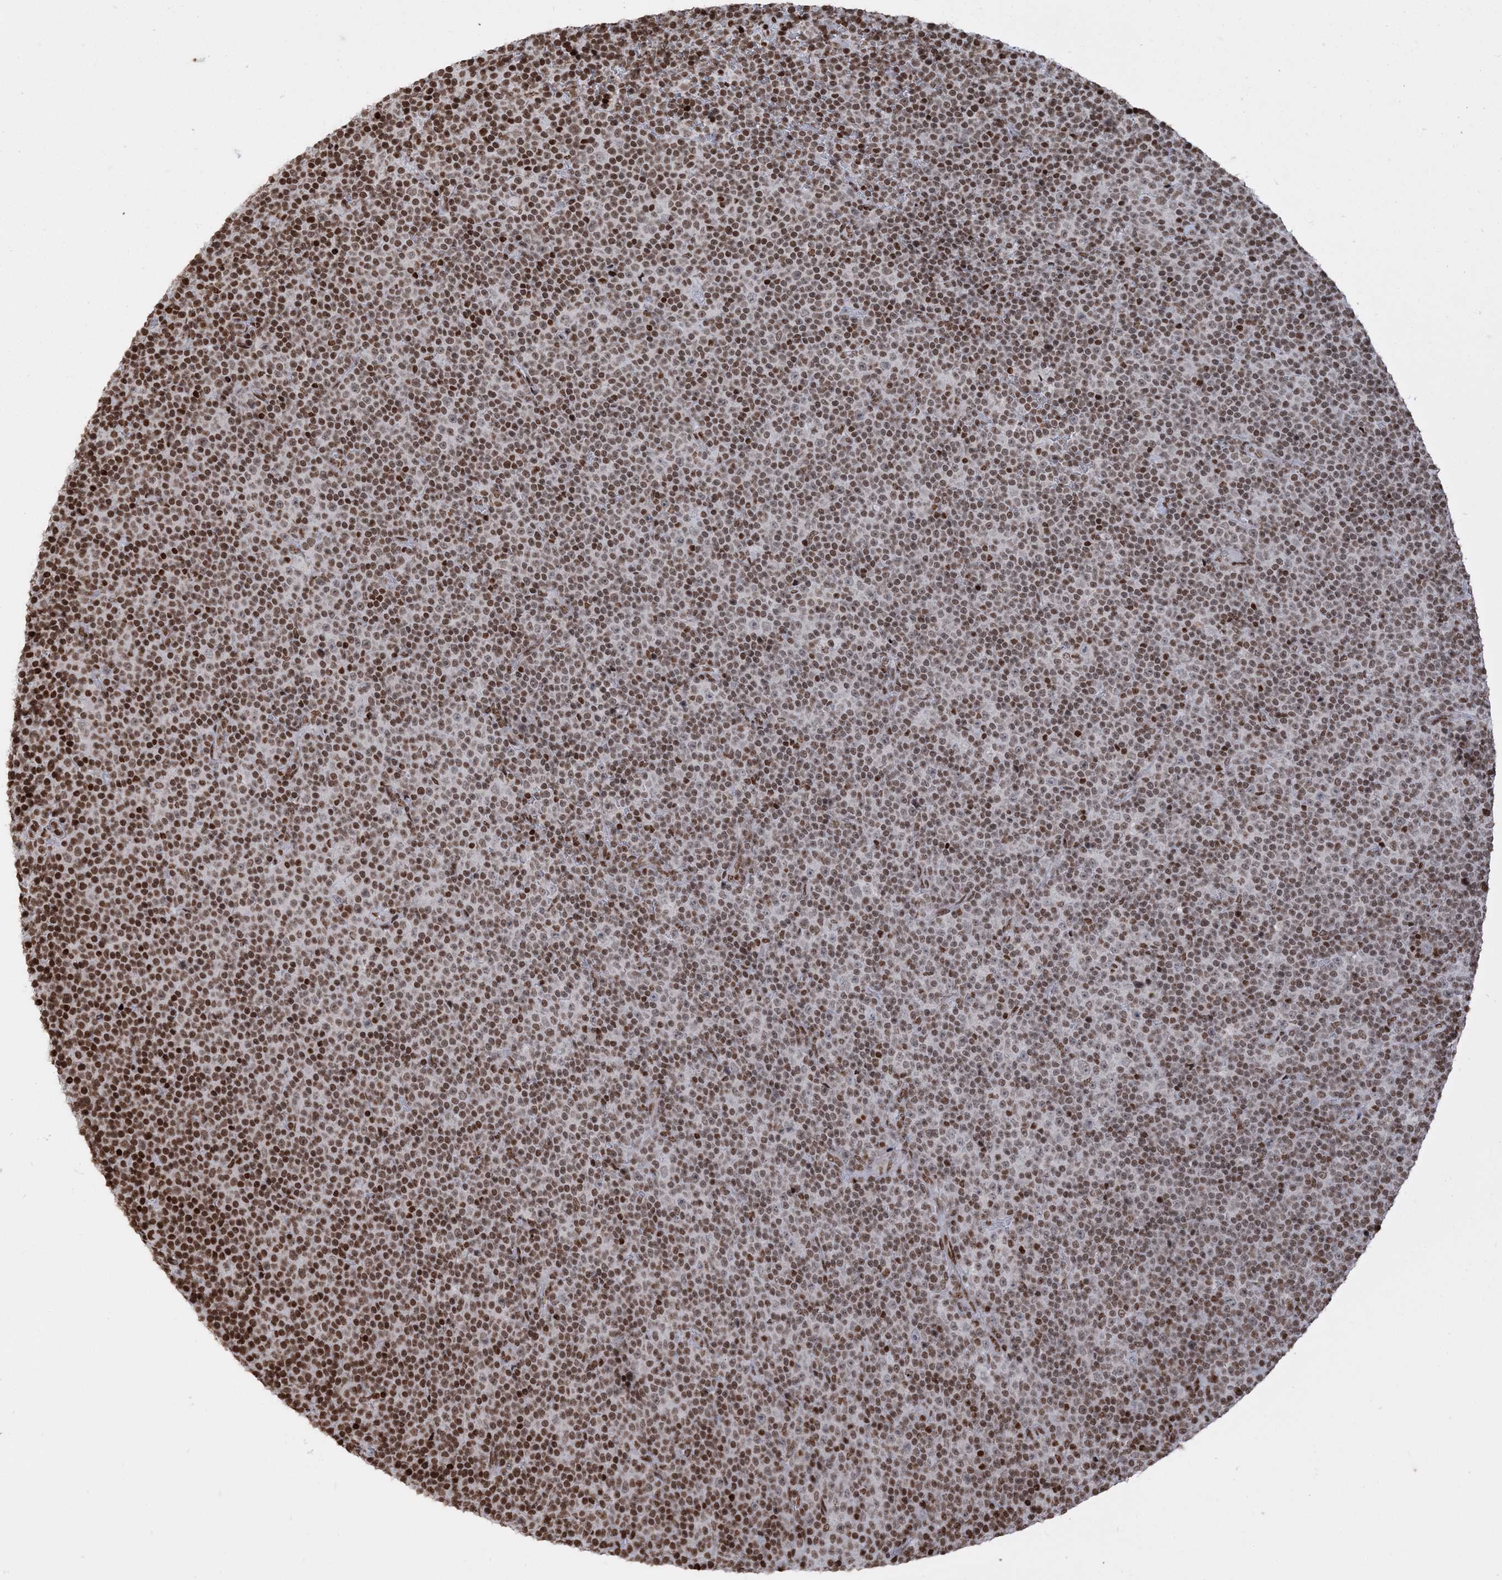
{"staining": {"intensity": "moderate", "quantity": ">75%", "location": "nuclear"}, "tissue": "lymphoma", "cell_type": "Tumor cells", "image_type": "cancer", "snomed": [{"axis": "morphology", "description": "Malignant lymphoma, non-Hodgkin's type, Low grade"}, {"axis": "topography", "description": "Lymph node"}], "caption": "Brown immunohistochemical staining in lymphoma shows moderate nuclear staining in about >75% of tumor cells.", "gene": "H3-3B", "patient": {"sex": "female", "age": 67}}